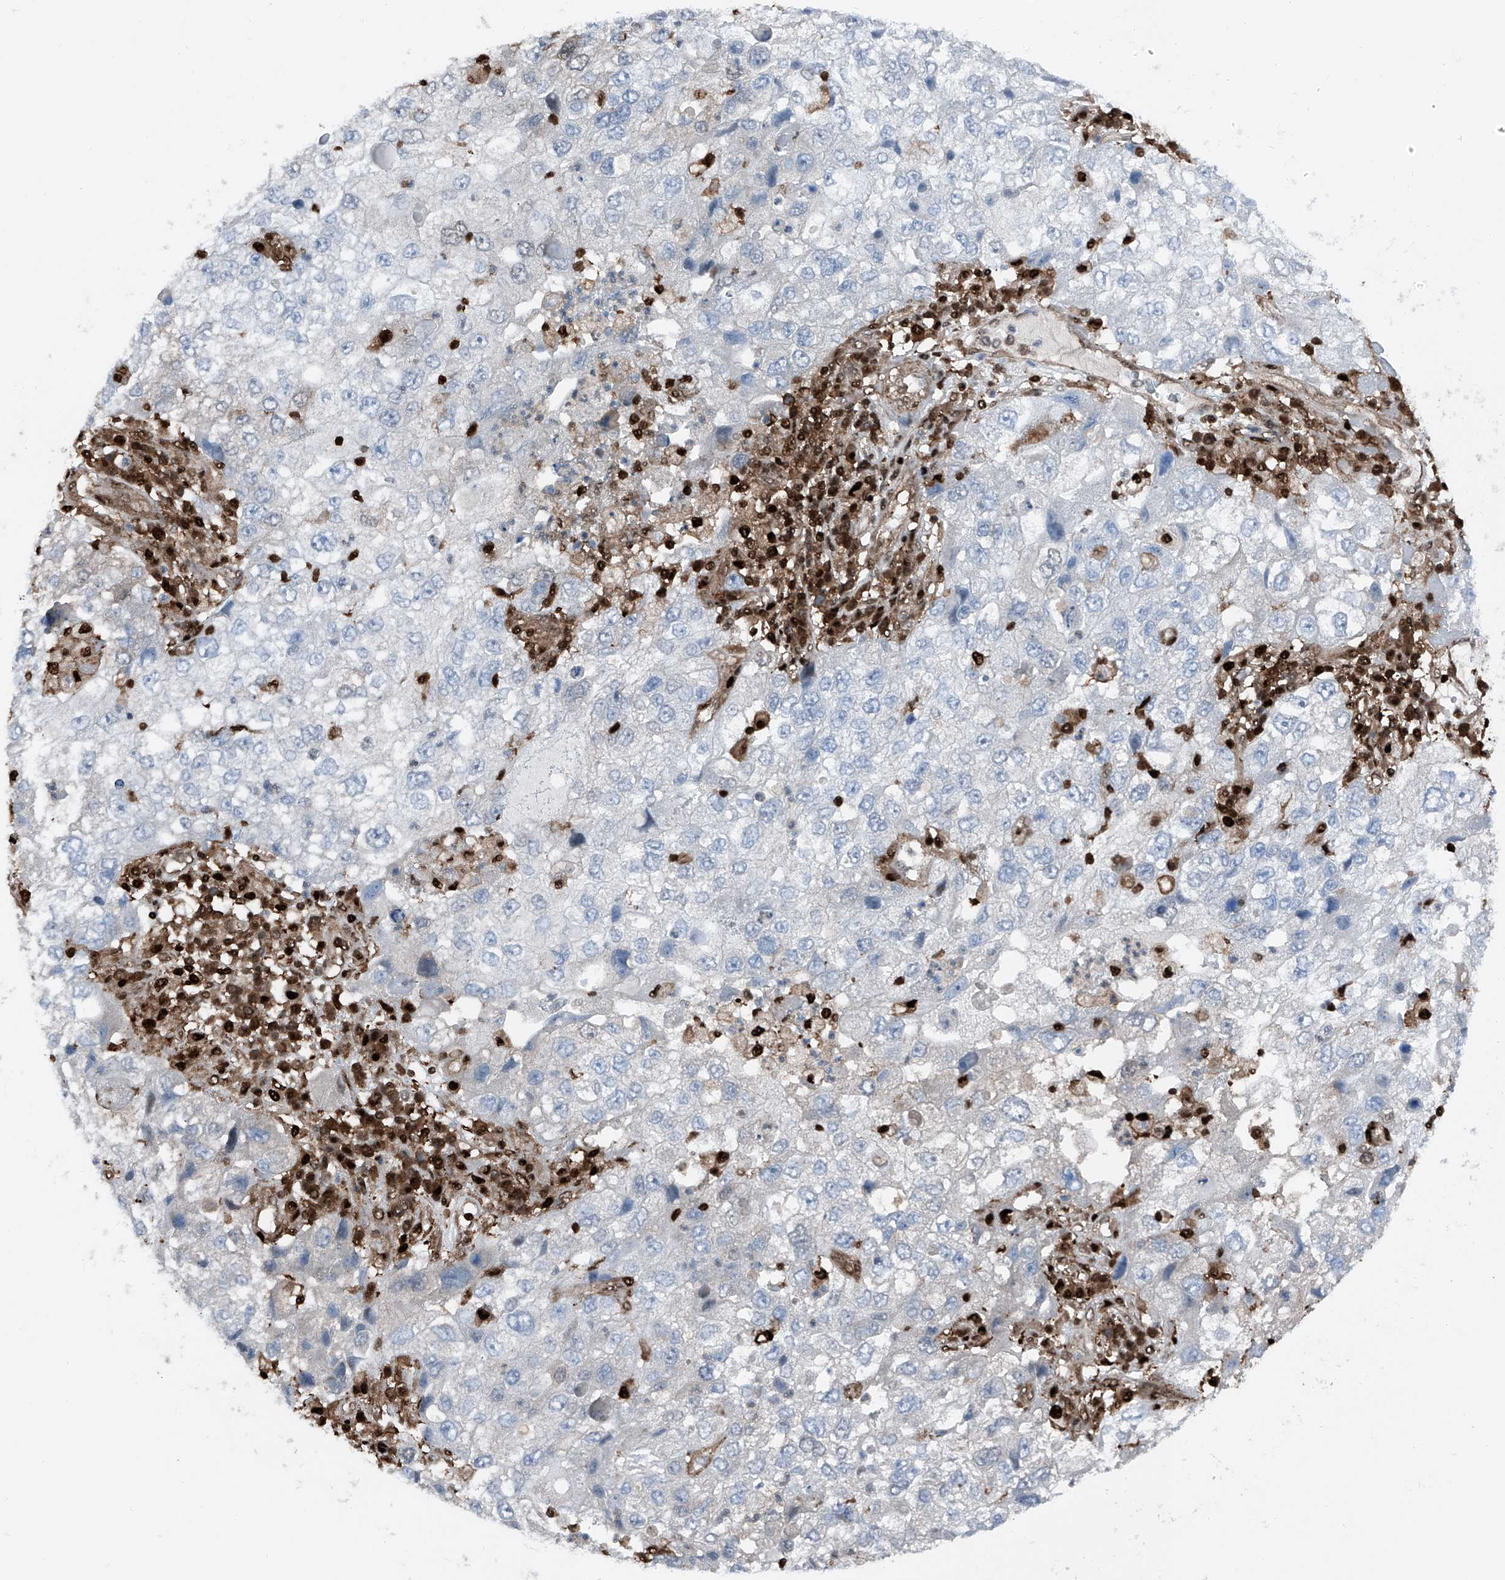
{"staining": {"intensity": "negative", "quantity": "none", "location": "none"}, "tissue": "endometrial cancer", "cell_type": "Tumor cells", "image_type": "cancer", "snomed": [{"axis": "morphology", "description": "Adenocarcinoma, NOS"}, {"axis": "topography", "description": "Endometrium"}], "caption": "A high-resolution micrograph shows IHC staining of adenocarcinoma (endometrial), which reveals no significant expression in tumor cells. Nuclei are stained in blue.", "gene": "PSMB10", "patient": {"sex": "female", "age": 49}}